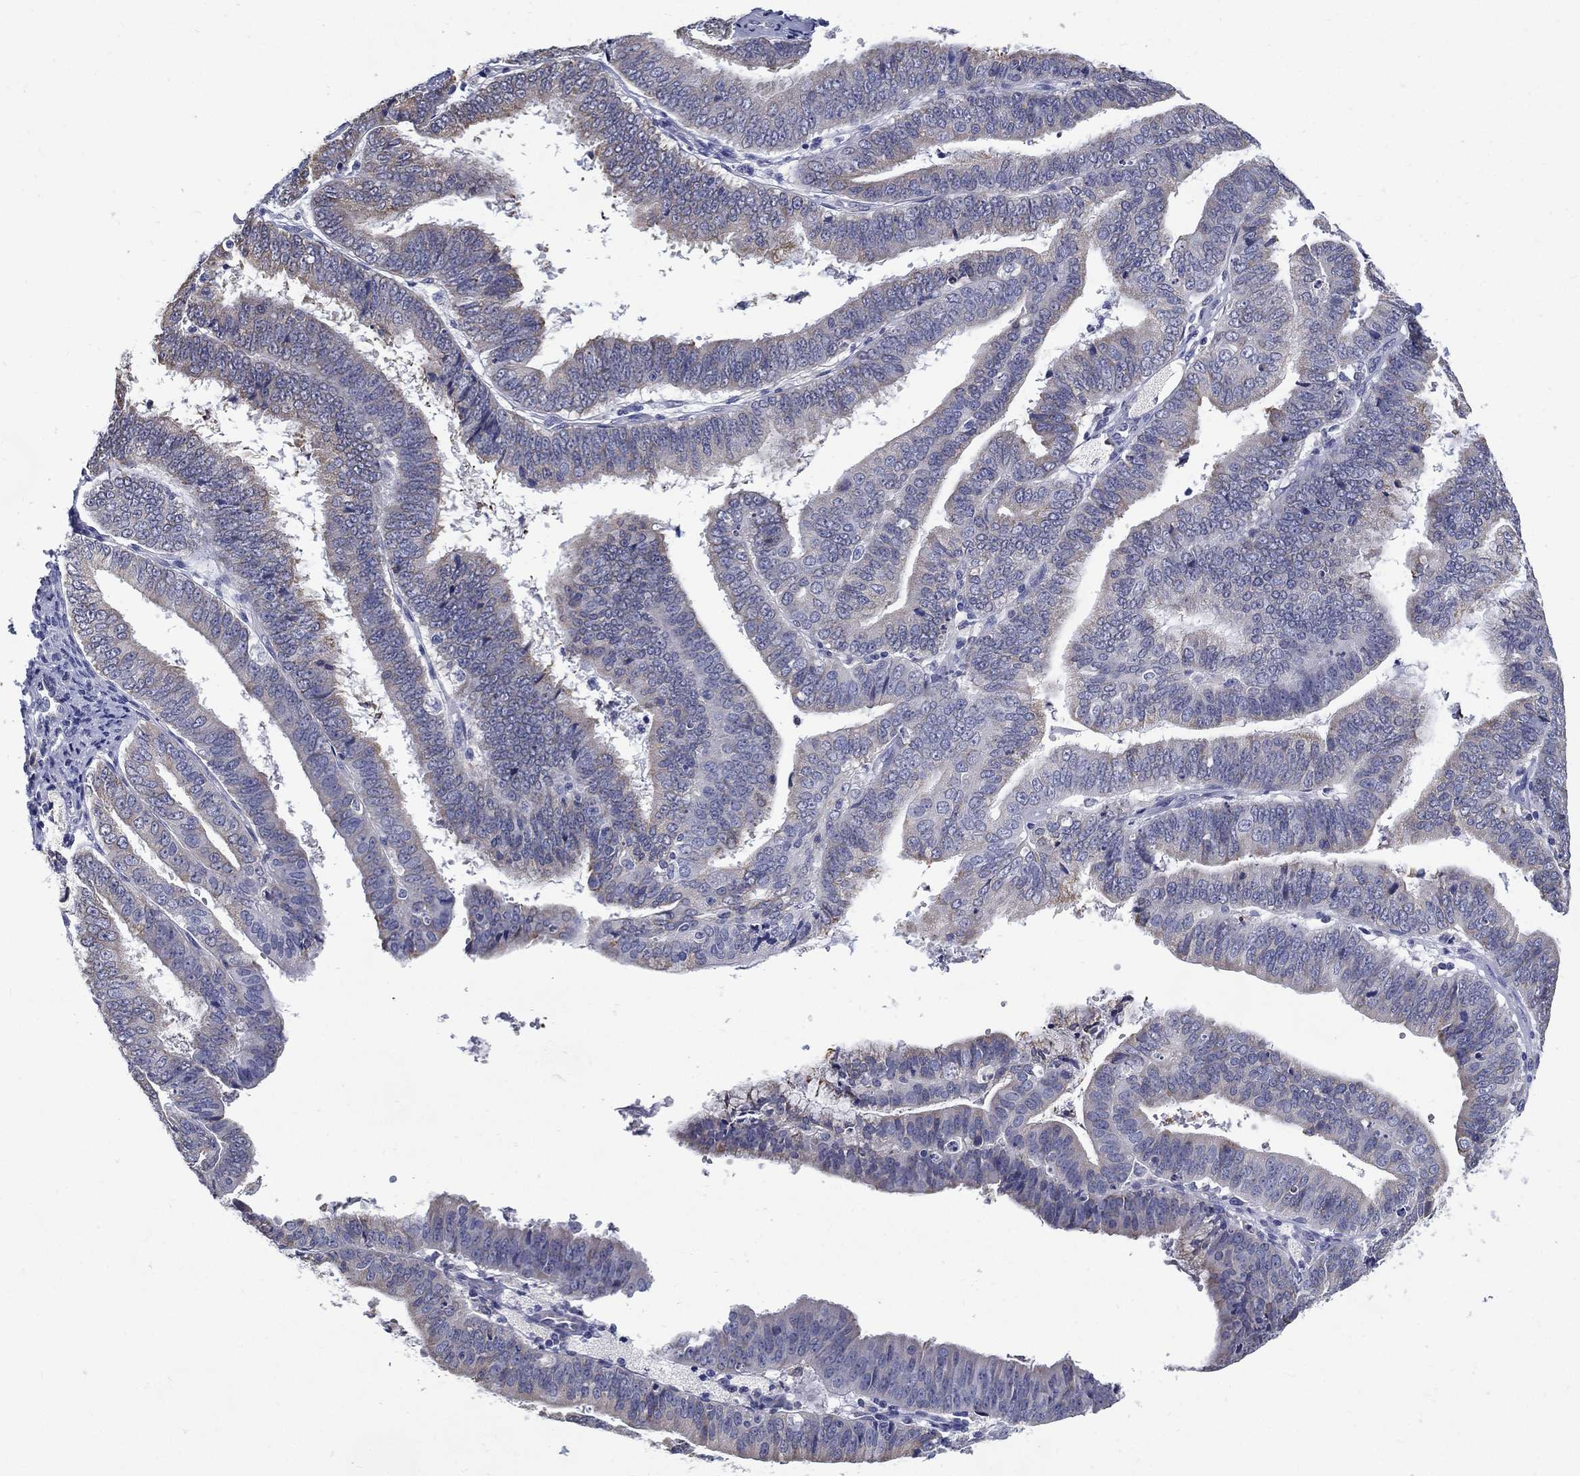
{"staining": {"intensity": "negative", "quantity": "none", "location": "none"}, "tissue": "endometrial cancer", "cell_type": "Tumor cells", "image_type": "cancer", "snomed": [{"axis": "morphology", "description": "Adenocarcinoma, NOS"}, {"axis": "topography", "description": "Endometrium"}], "caption": "Endometrial adenocarcinoma stained for a protein using immunohistochemistry (IHC) shows no positivity tumor cells.", "gene": "C19orf18", "patient": {"sex": "female", "age": 63}}